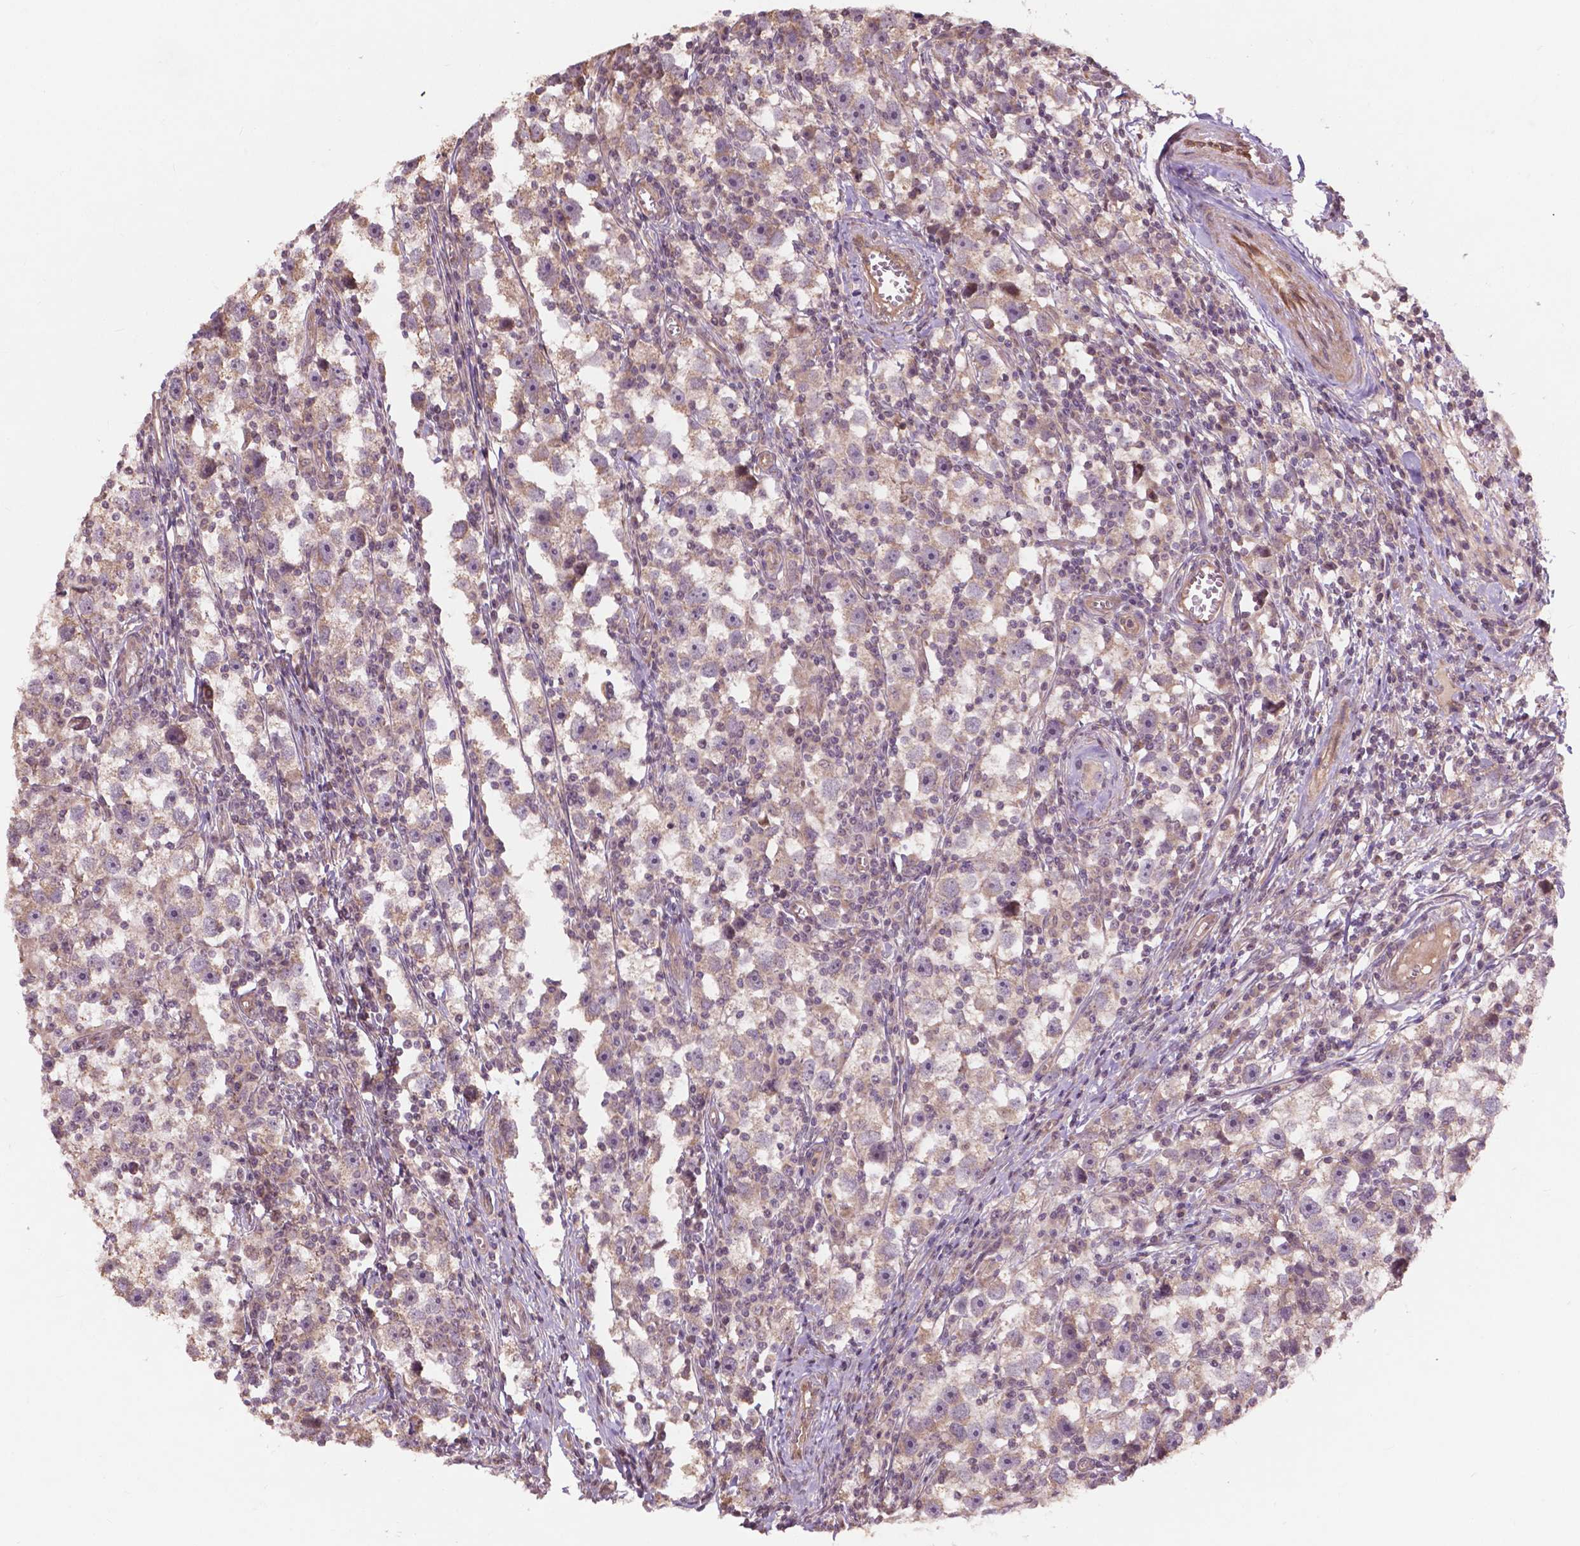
{"staining": {"intensity": "weak", "quantity": "25%-75%", "location": "cytoplasmic/membranous"}, "tissue": "testis cancer", "cell_type": "Tumor cells", "image_type": "cancer", "snomed": [{"axis": "morphology", "description": "Seminoma, NOS"}, {"axis": "topography", "description": "Testis"}], "caption": "Testis seminoma stained for a protein (brown) displays weak cytoplasmic/membranous positive positivity in about 25%-75% of tumor cells.", "gene": "CDC42BPA", "patient": {"sex": "male", "age": 30}}